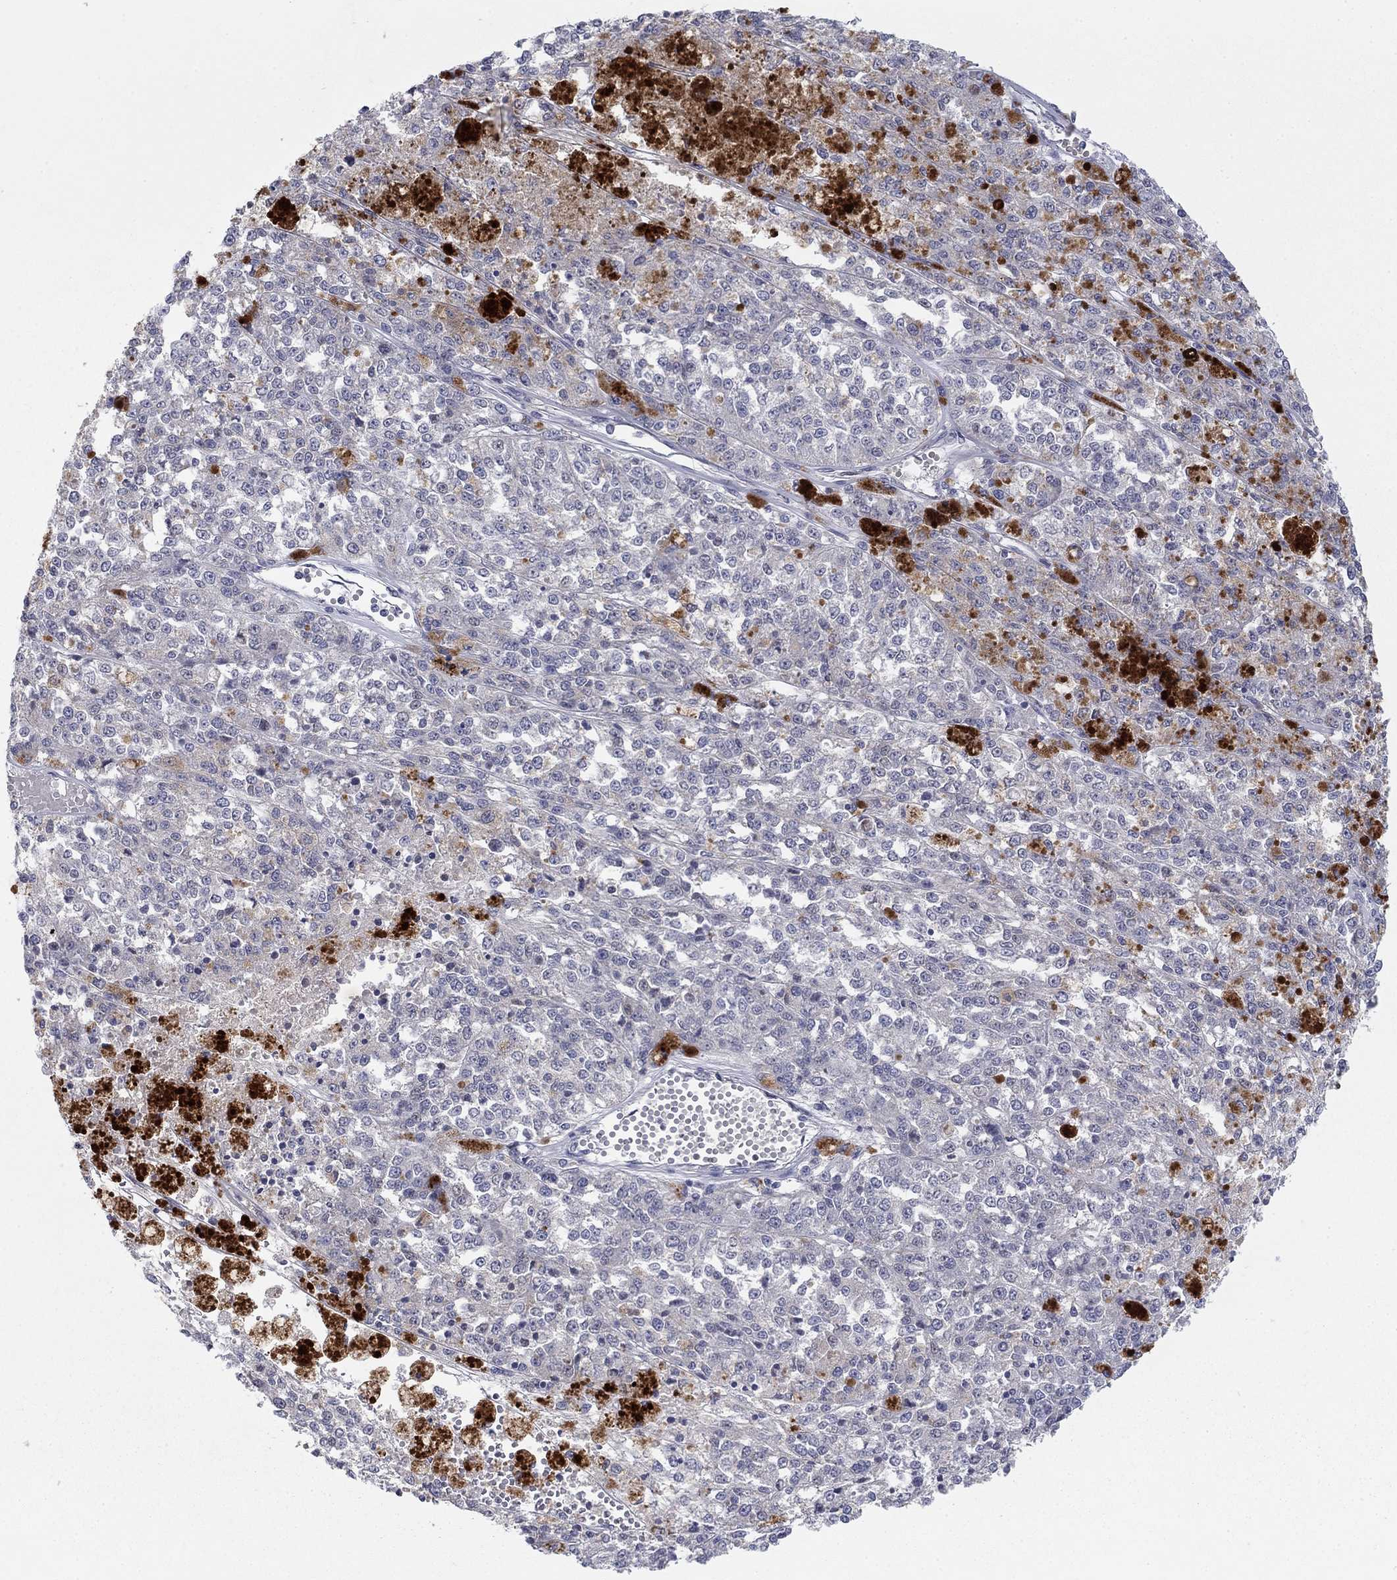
{"staining": {"intensity": "negative", "quantity": "none", "location": "none"}, "tissue": "melanoma", "cell_type": "Tumor cells", "image_type": "cancer", "snomed": [{"axis": "morphology", "description": "Malignant melanoma, Metastatic site"}, {"axis": "topography", "description": "Lymph node"}], "caption": "DAB immunohistochemical staining of melanoma exhibits no significant expression in tumor cells.", "gene": "AMN1", "patient": {"sex": "female", "age": 64}}